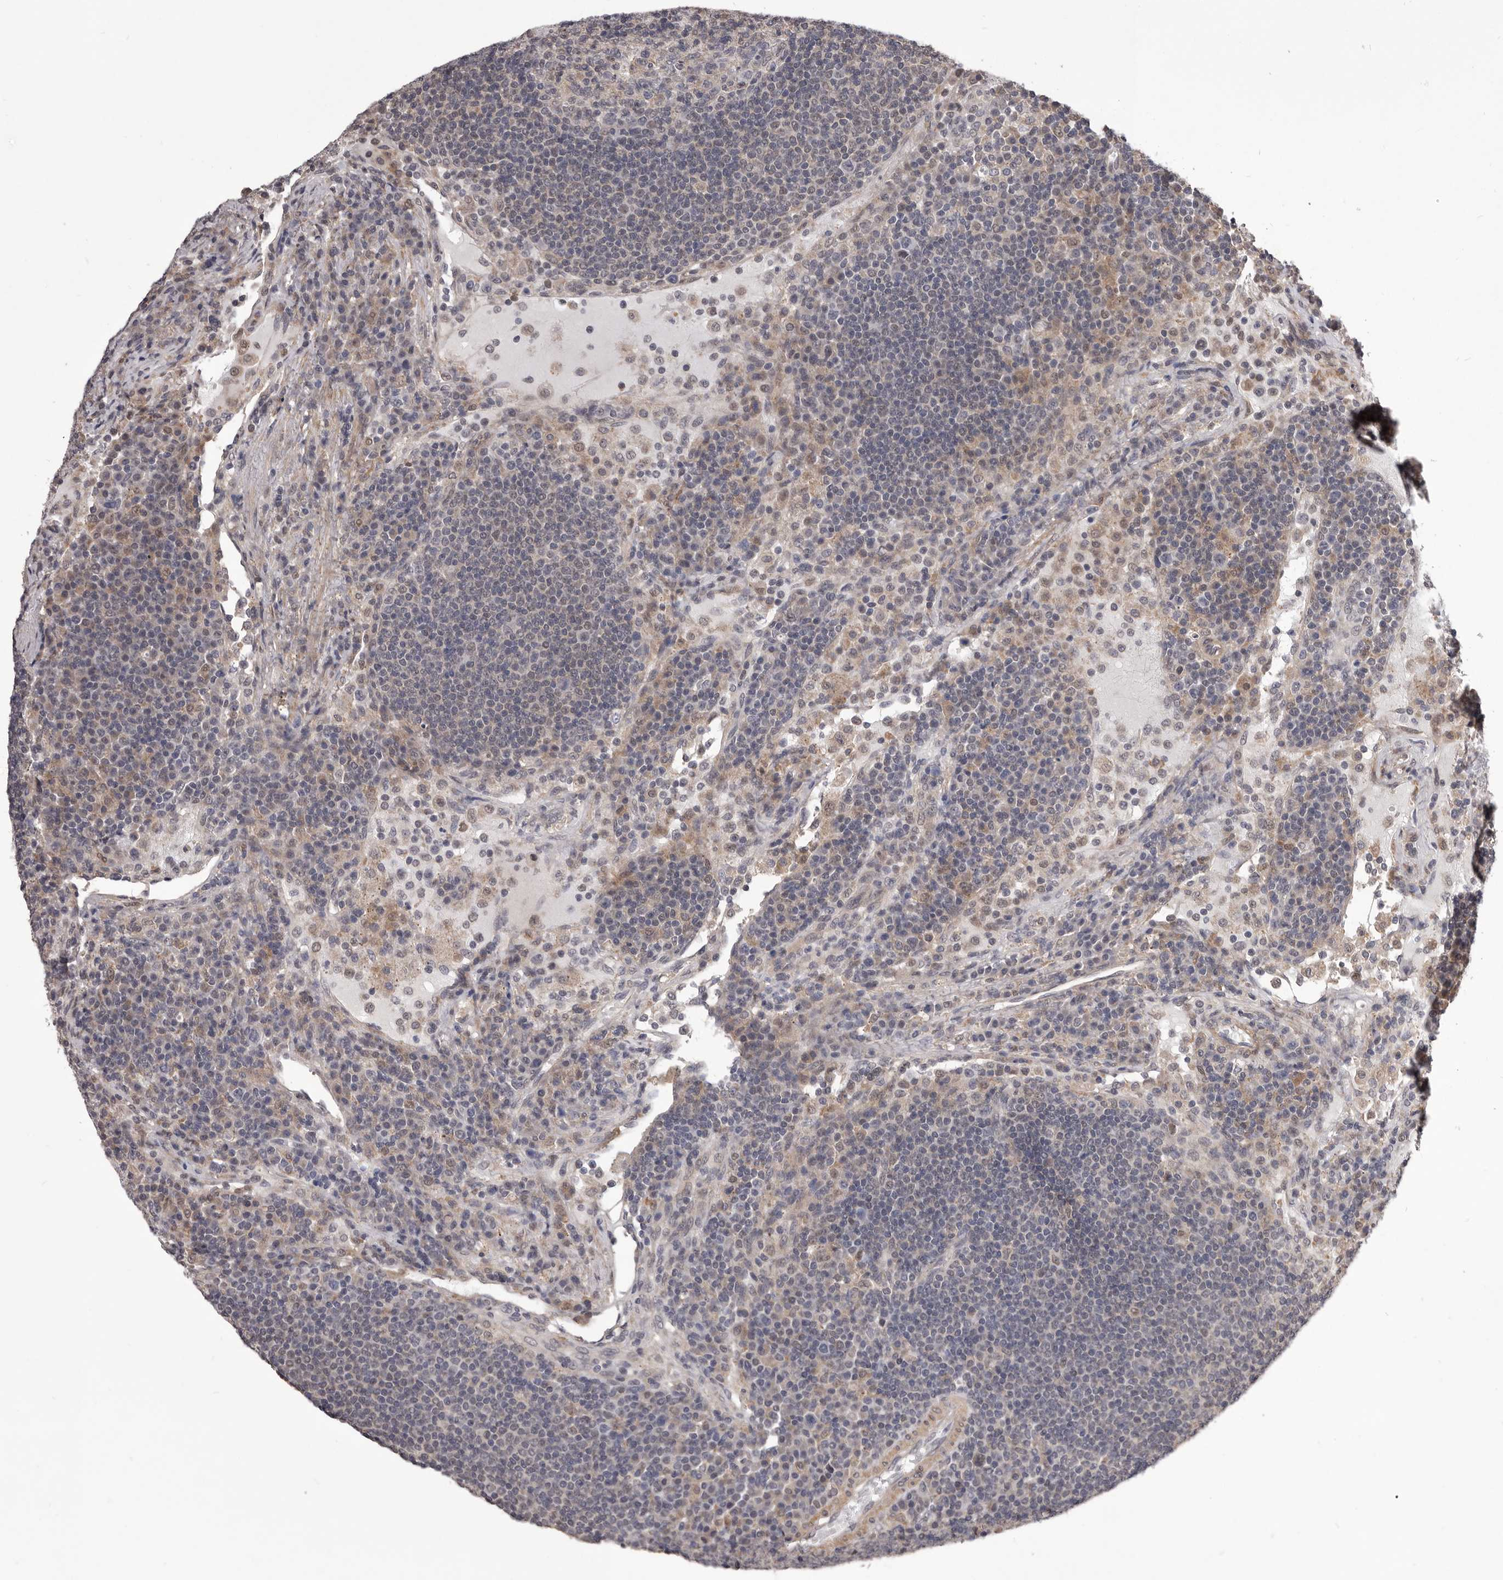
{"staining": {"intensity": "negative", "quantity": "none", "location": "none"}, "tissue": "lymph node", "cell_type": "Germinal center cells", "image_type": "normal", "snomed": [{"axis": "morphology", "description": "Normal tissue, NOS"}, {"axis": "topography", "description": "Lymph node"}], "caption": "Germinal center cells are negative for brown protein staining in unremarkable lymph node. (Stains: DAB IHC with hematoxylin counter stain, Microscopy: brightfield microscopy at high magnification).", "gene": "CELF3", "patient": {"sex": "female", "age": 53}}